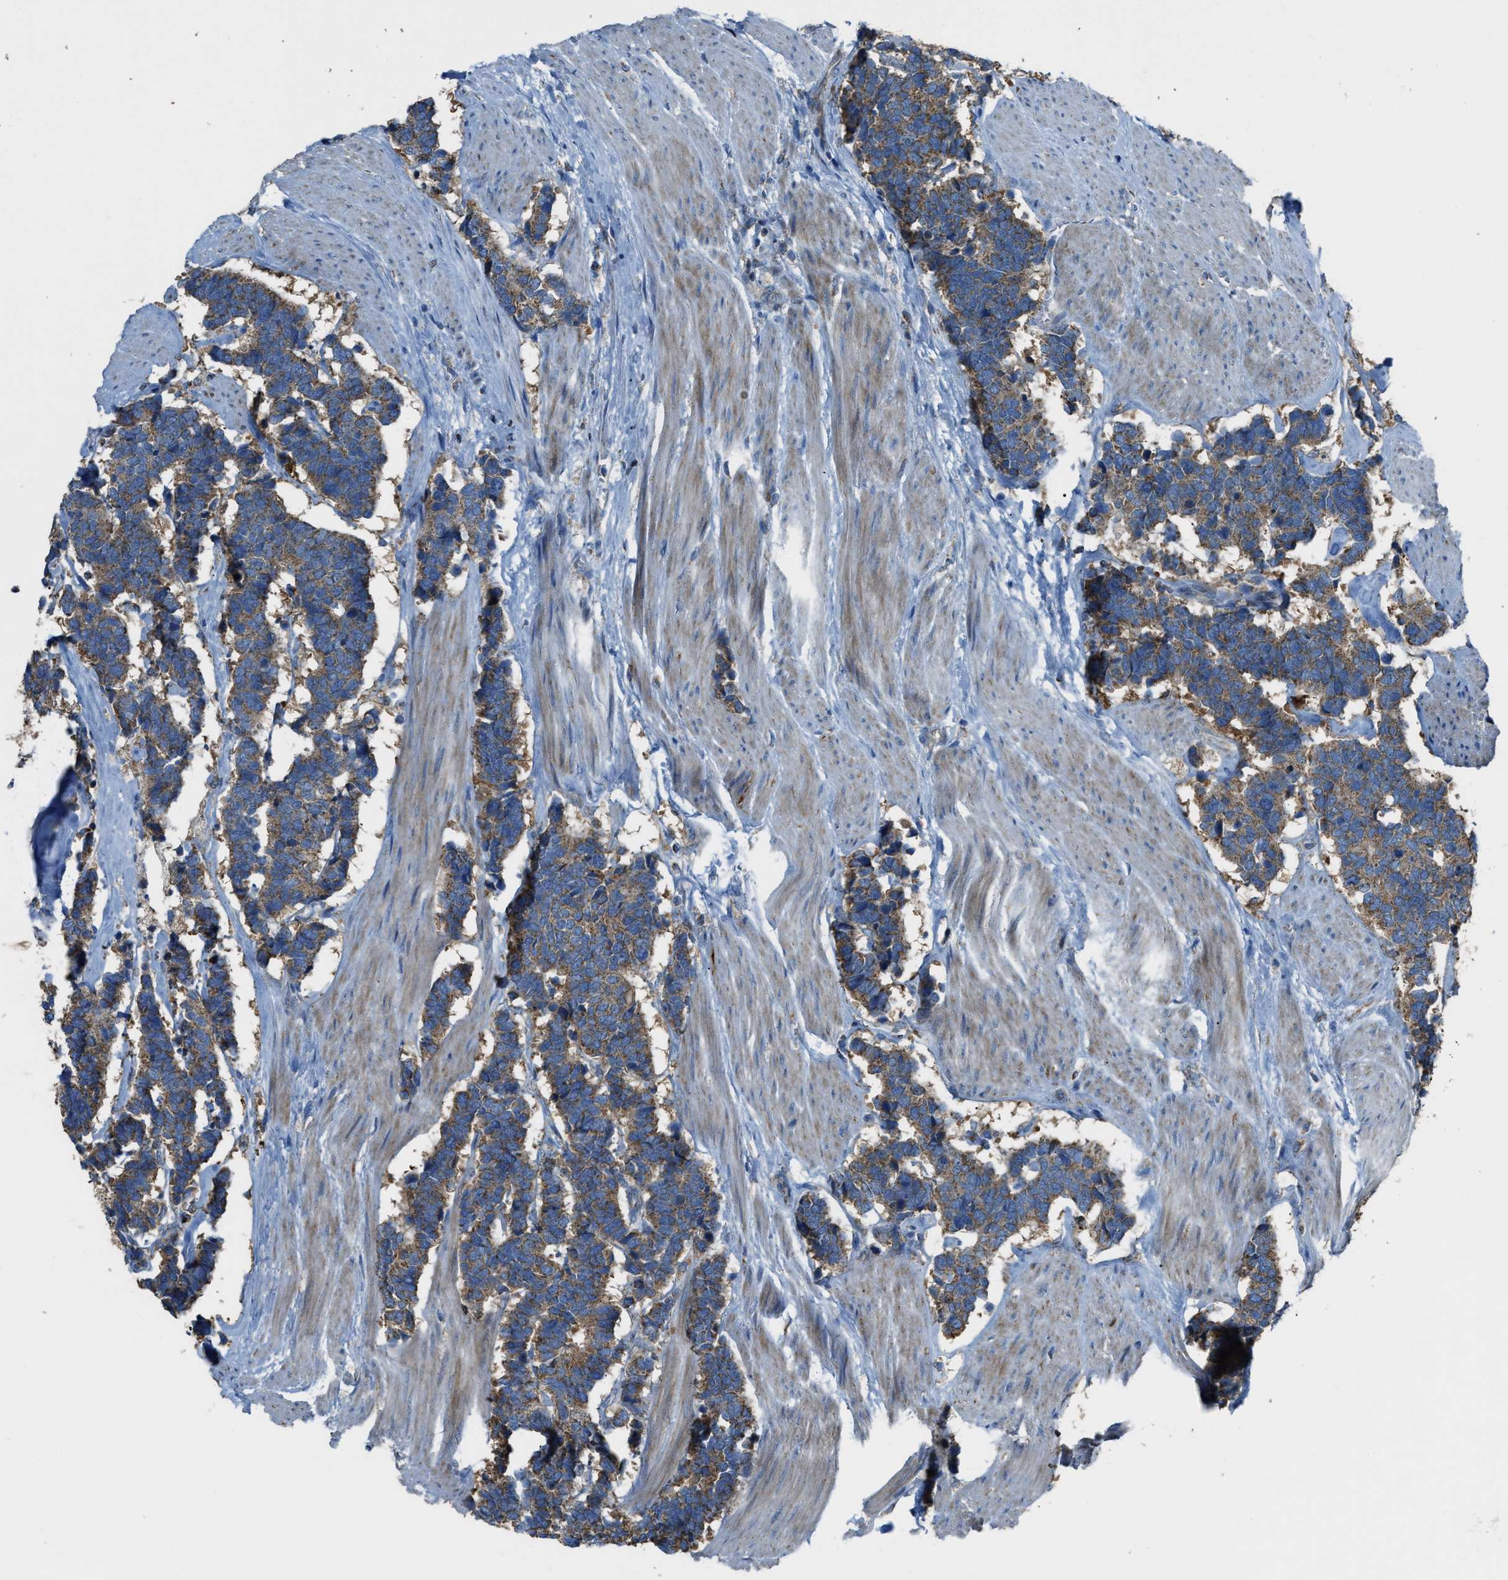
{"staining": {"intensity": "moderate", "quantity": ">75%", "location": "cytoplasmic/membranous"}, "tissue": "carcinoid", "cell_type": "Tumor cells", "image_type": "cancer", "snomed": [{"axis": "morphology", "description": "Carcinoma, NOS"}, {"axis": "morphology", "description": "Carcinoid, malignant, NOS"}, {"axis": "topography", "description": "Urinary bladder"}], "caption": "Moderate cytoplasmic/membranous positivity for a protein is seen in approximately >75% of tumor cells of carcinoid using immunohistochemistry.", "gene": "SLC25A11", "patient": {"sex": "male", "age": 57}}